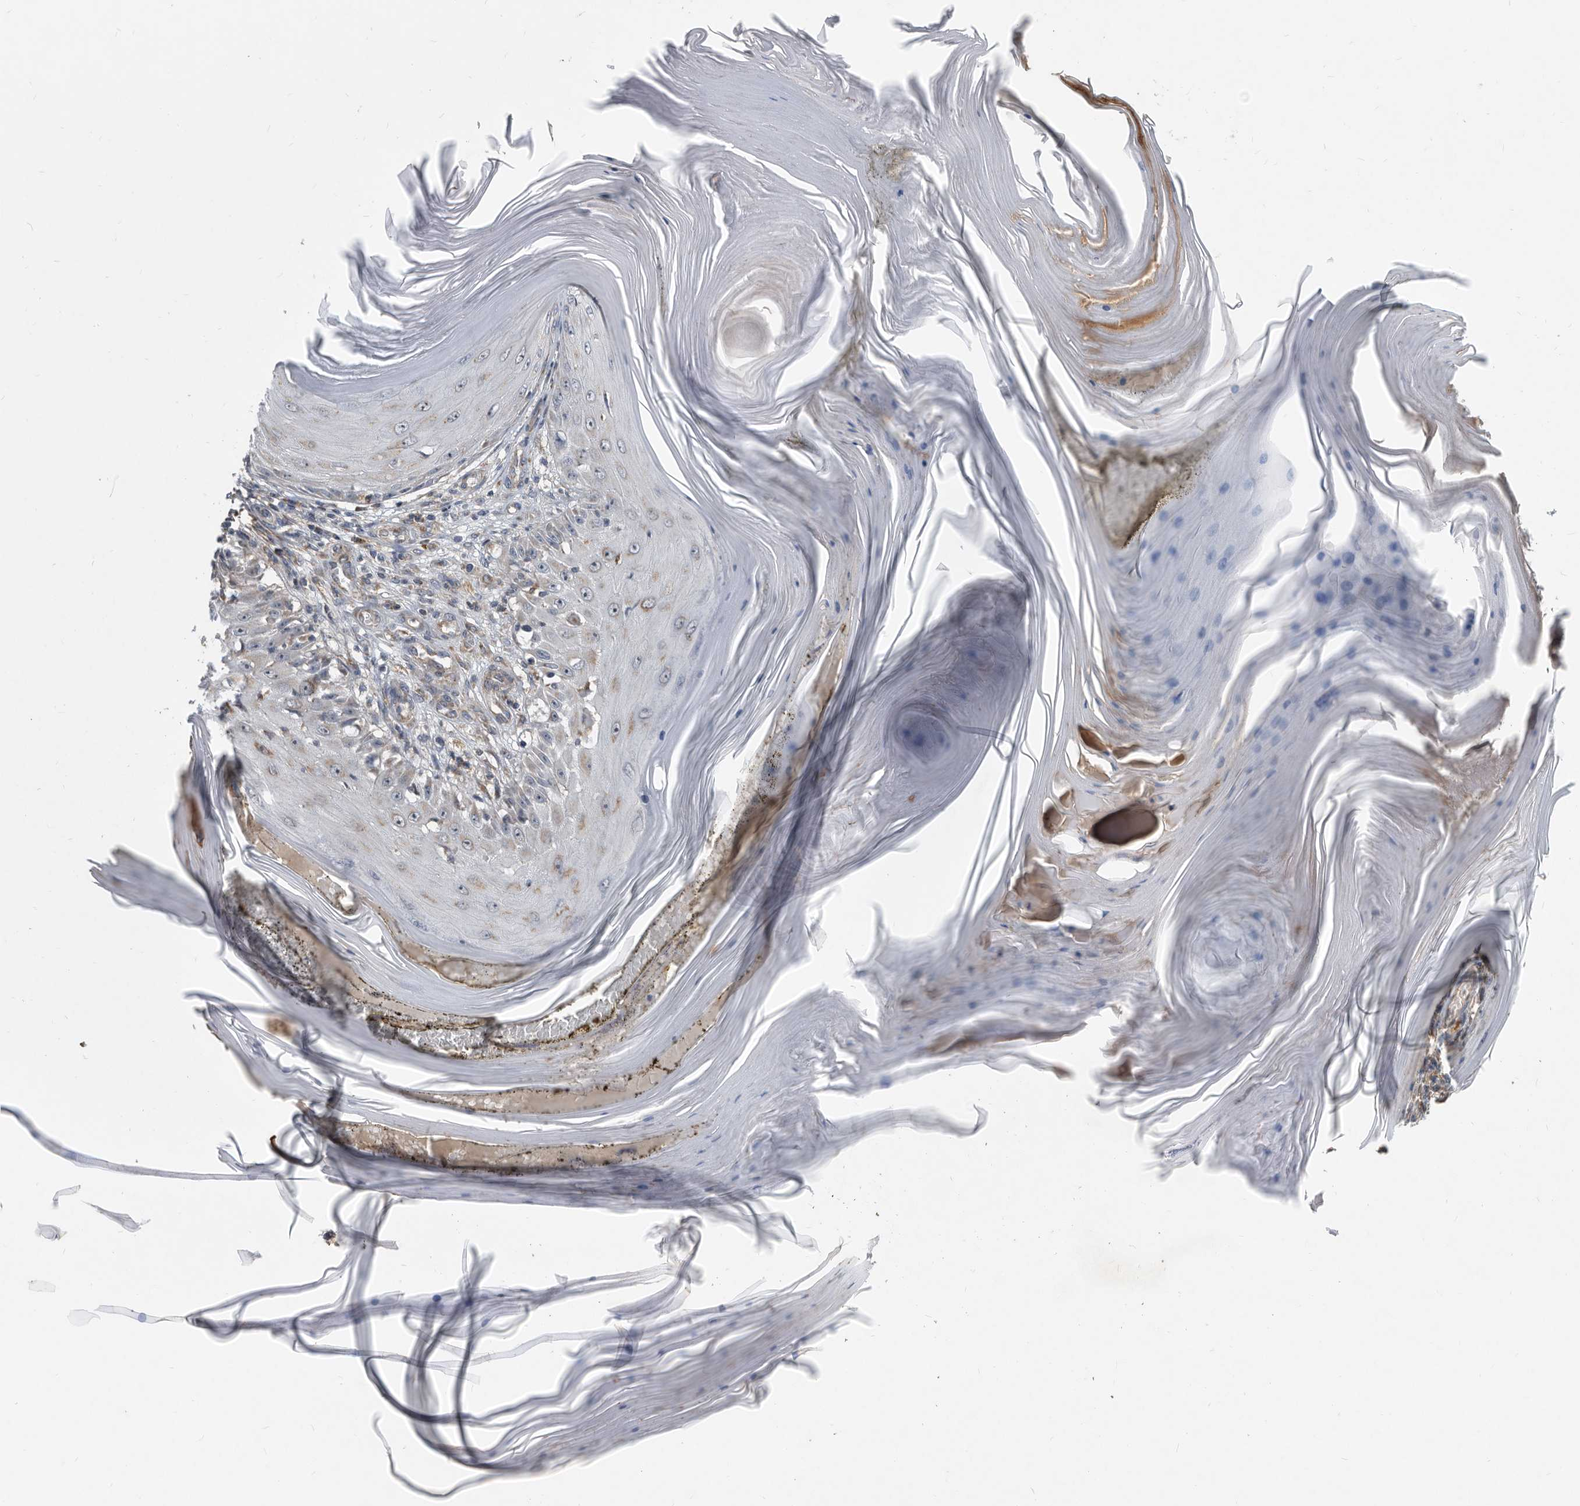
{"staining": {"intensity": "weak", "quantity": "<25%", "location": "cytoplasmic/membranous"}, "tissue": "skin cancer", "cell_type": "Tumor cells", "image_type": "cancer", "snomed": [{"axis": "morphology", "description": "Squamous cell carcinoma, NOS"}, {"axis": "topography", "description": "Skin"}], "caption": "Immunohistochemistry (IHC) of human squamous cell carcinoma (skin) demonstrates no positivity in tumor cells.", "gene": "PI15", "patient": {"sex": "female", "age": 73}}